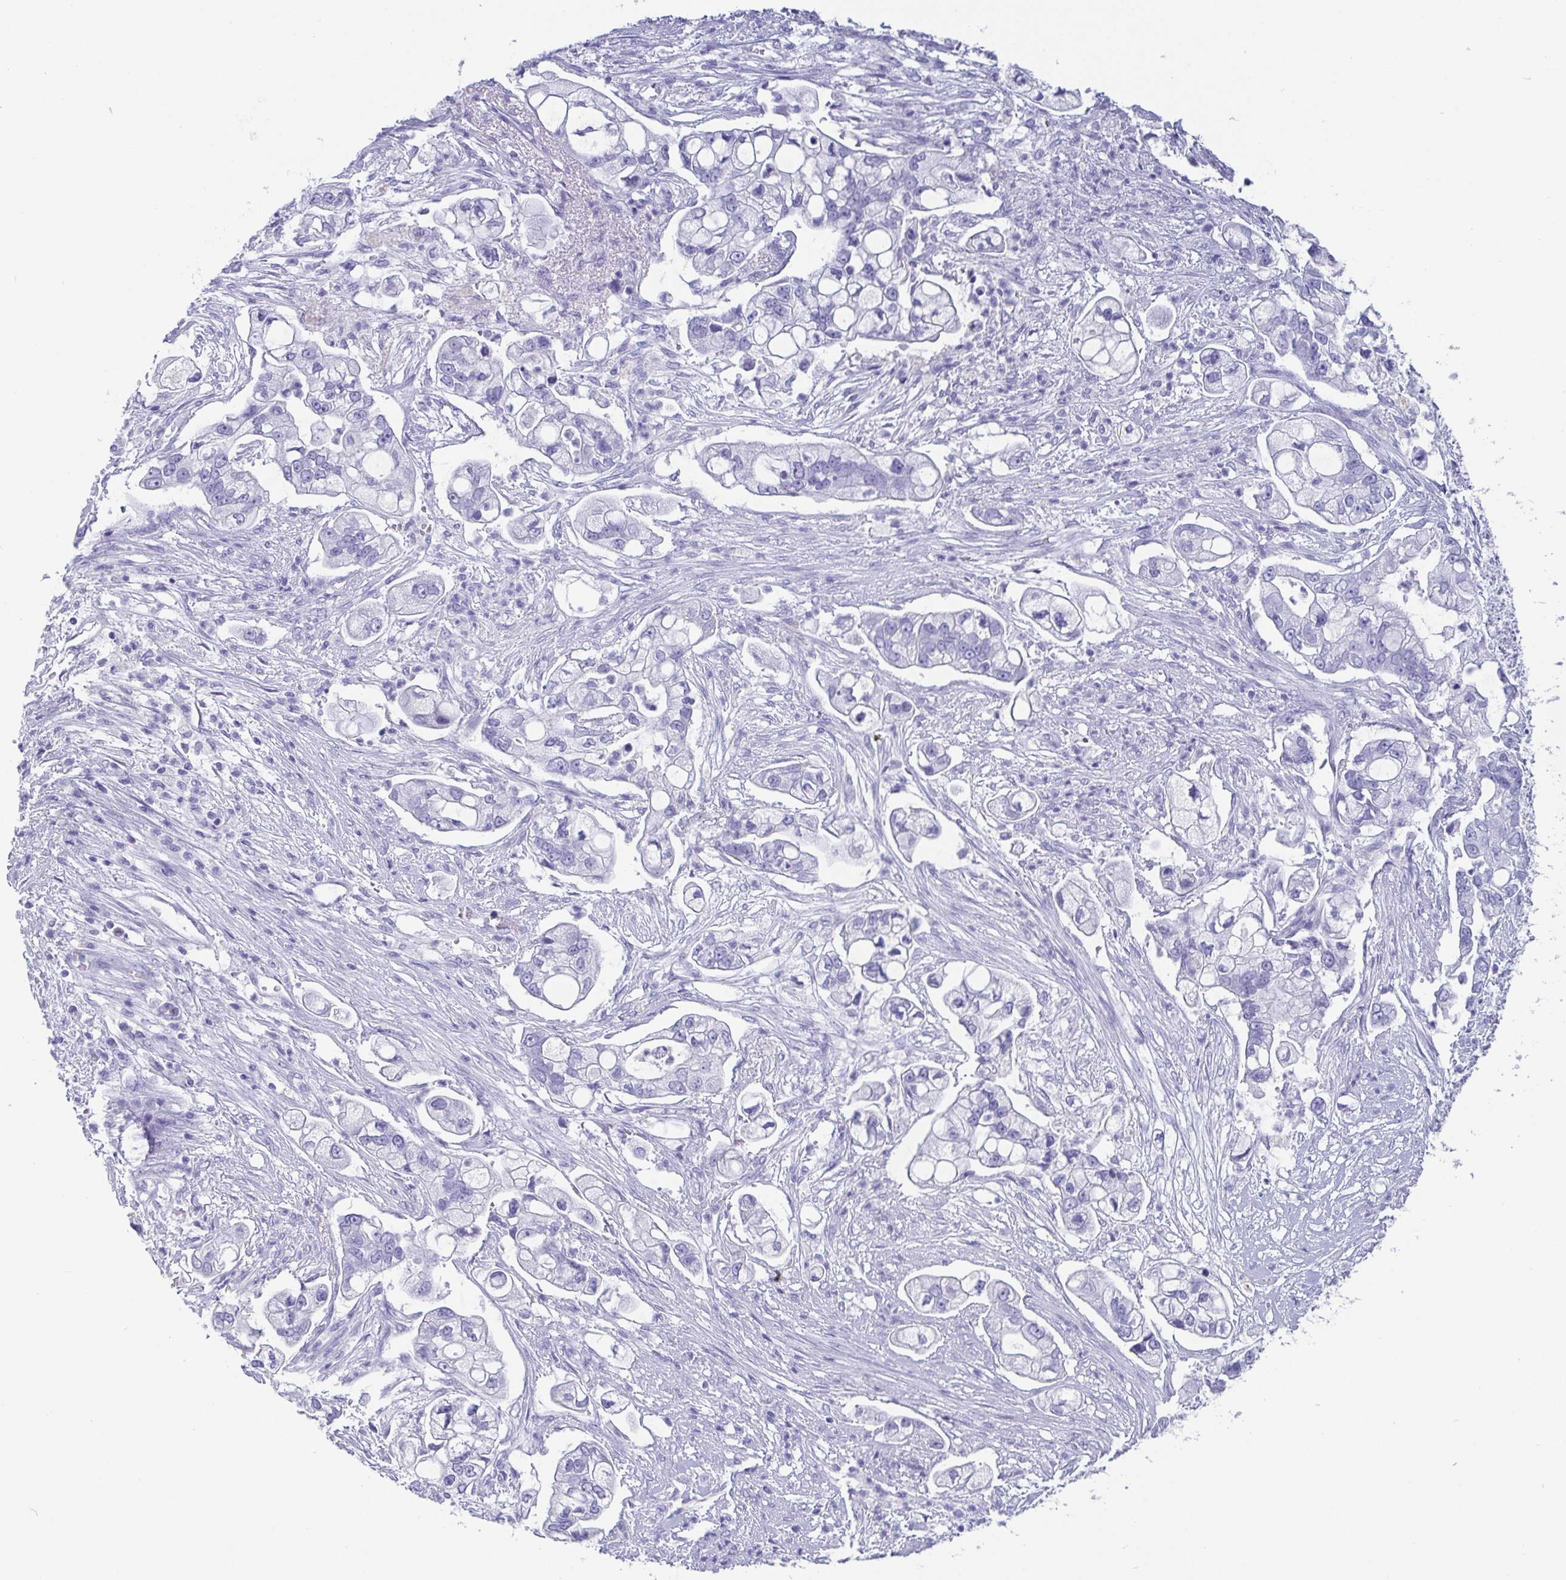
{"staining": {"intensity": "negative", "quantity": "none", "location": "none"}, "tissue": "pancreatic cancer", "cell_type": "Tumor cells", "image_type": "cancer", "snomed": [{"axis": "morphology", "description": "Adenocarcinoma, NOS"}, {"axis": "topography", "description": "Pancreas"}], "caption": "The histopathology image demonstrates no staining of tumor cells in pancreatic cancer (adenocarcinoma). (Immunohistochemistry (ihc), brightfield microscopy, high magnification).", "gene": "SCGN", "patient": {"sex": "female", "age": 69}}